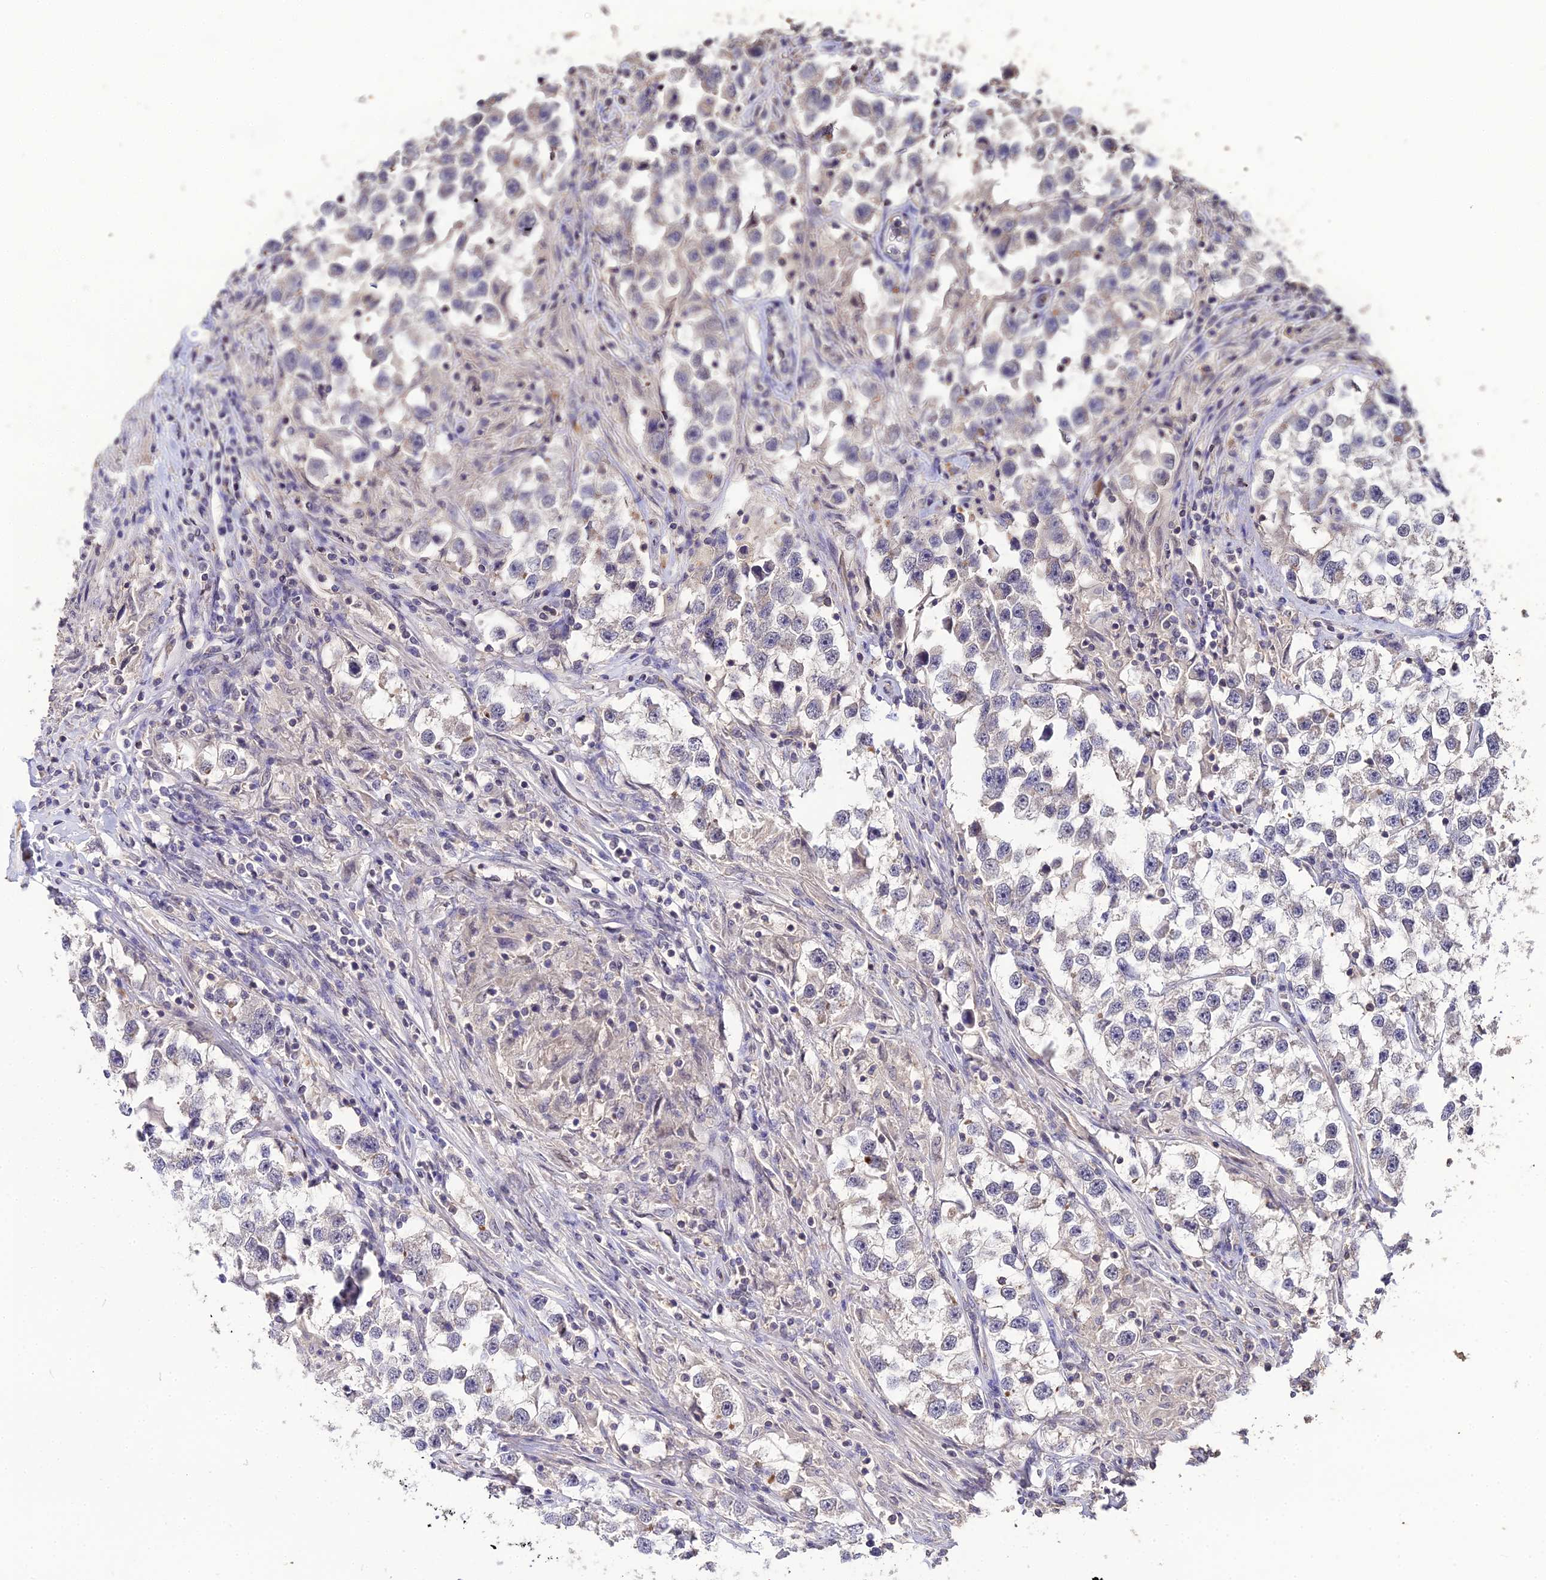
{"staining": {"intensity": "weak", "quantity": "<25%", "location": "cytoplasmic/membranous"}, "tissue": "testis cancer", "cell_type": "Tumor cells", "image_type": "cancer", "snomed": [{"axis": "morphology", "description": "Seminoma, NOS"}, {"axis": "topography", "description": "Testis"}], "caption": "Tumor cells show no significant protein staining in testis seminoma.", "gene": "LSM5", "patient": {"sex": "male", "age": 46}}